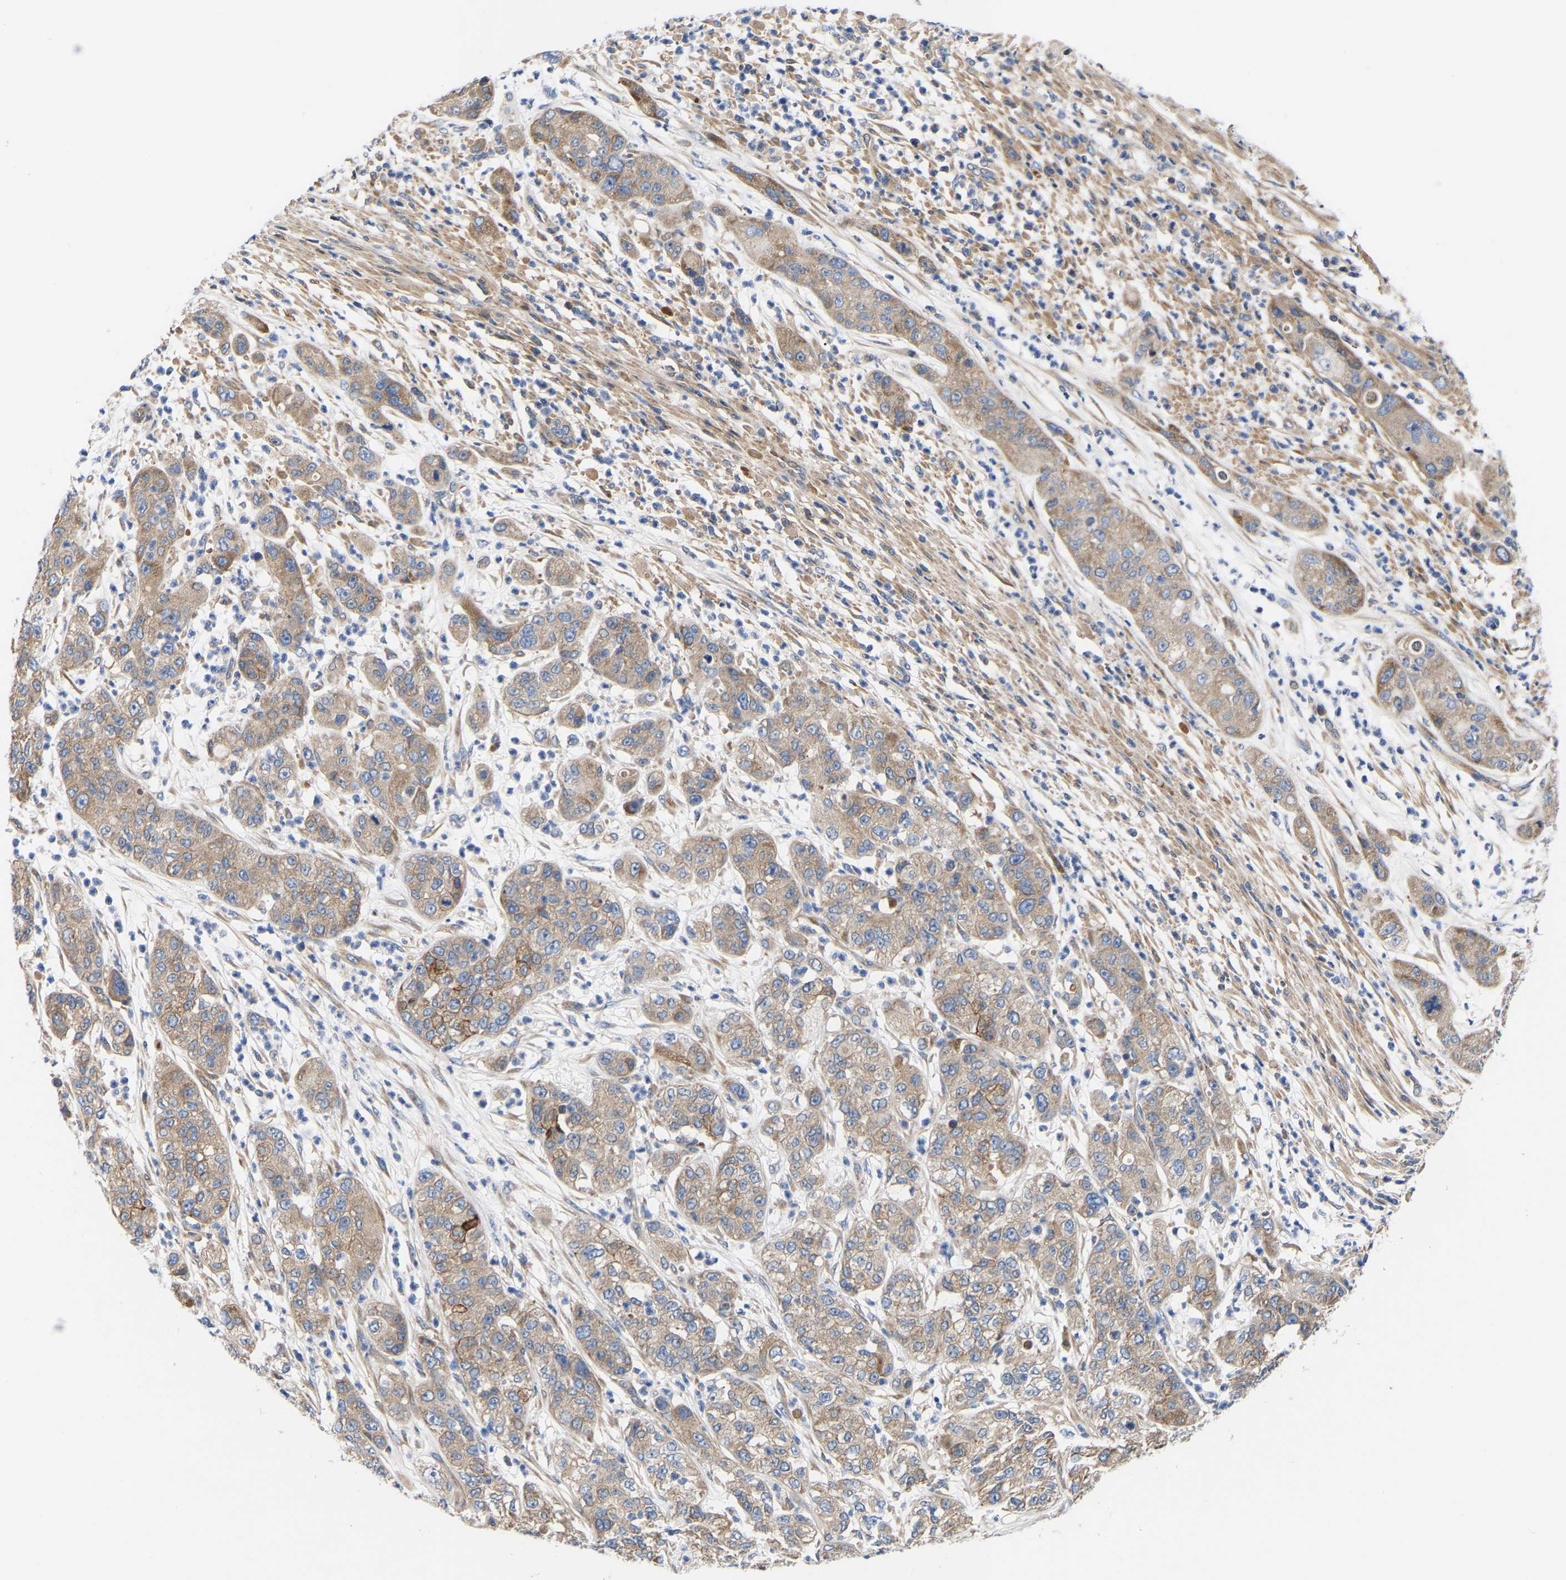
{"staining": {"intensity": "weak", "quantity": ">75%", "location": "cytoplasmic/membranous"}, "tissue": "pancreatic cancer", "cell_type": "Tumor cells", "image_type": "cancer", "snomed": [{"axis": "morphology", "description": "Adenocarcinoma, NOS"}, {"axis": "topography", "description": "Pancreas"}], "caption": "IHC of adenocarcinoma (pancreatic) exhibits low levels of weak cytoplasmic/membranous staining in about >75% of tumor cells. (IHC, brightfield microscopy, high magnification).", "gene": "AIMP2", "patient": {"sex": "female", "age": 78}}